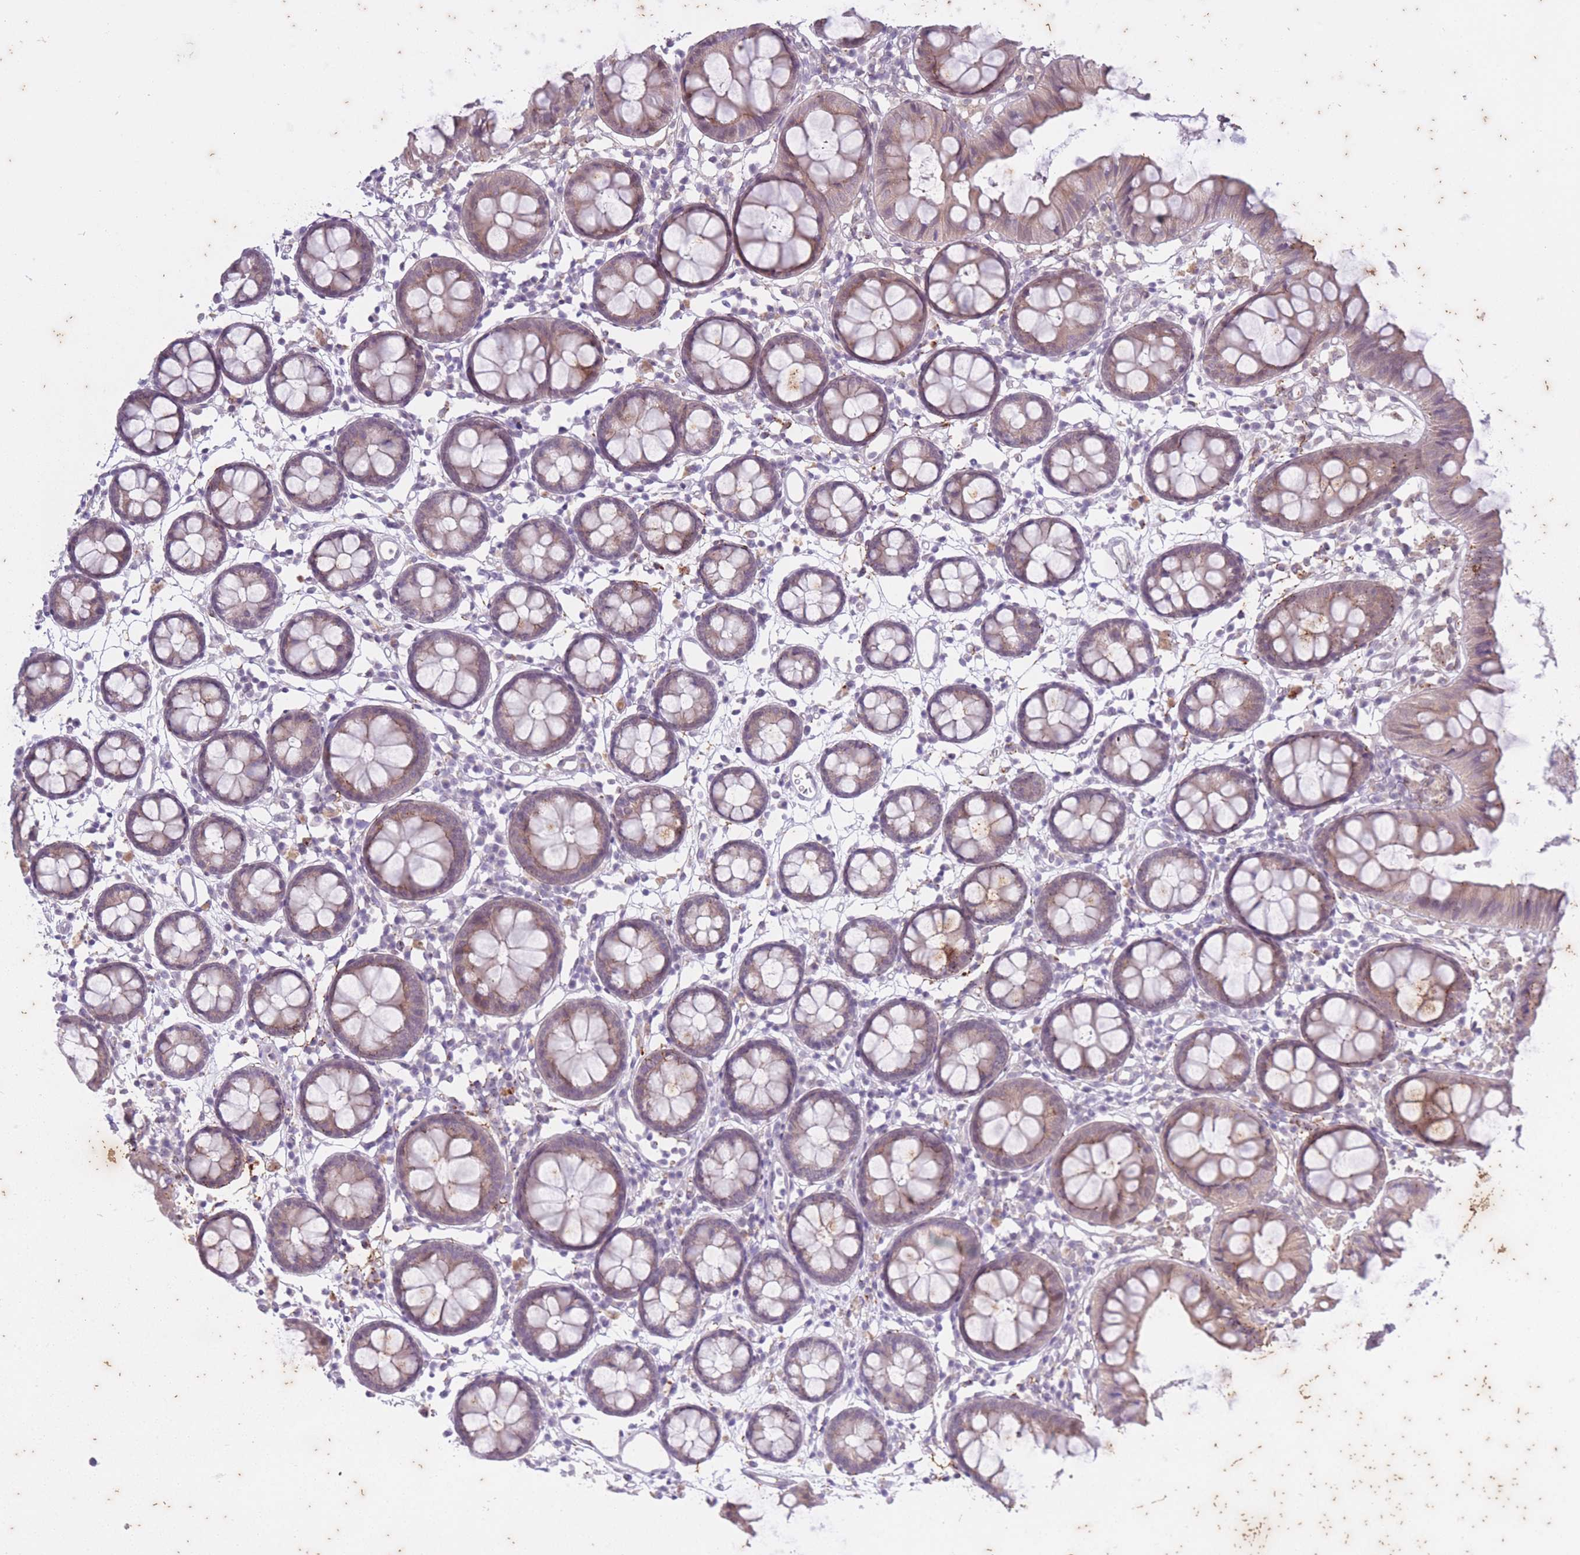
{"staining": {"intensity": "negative", "quantity": "none", "location": "none"}, "tissue": "colon", "cell_type": "Endothelial cells", "image_type": "normal", "snomed": [{"axis": "morphology", "description": "Normal tissue, NOS"}, {"axis": "topography", "description": "Colon"}], "caption": "The immunohistochemistry histopathology image has no significant positivity in endothelial cells of colon.", "gene": "ARPIN", "patient": {"sex": "female", "age": 84}}